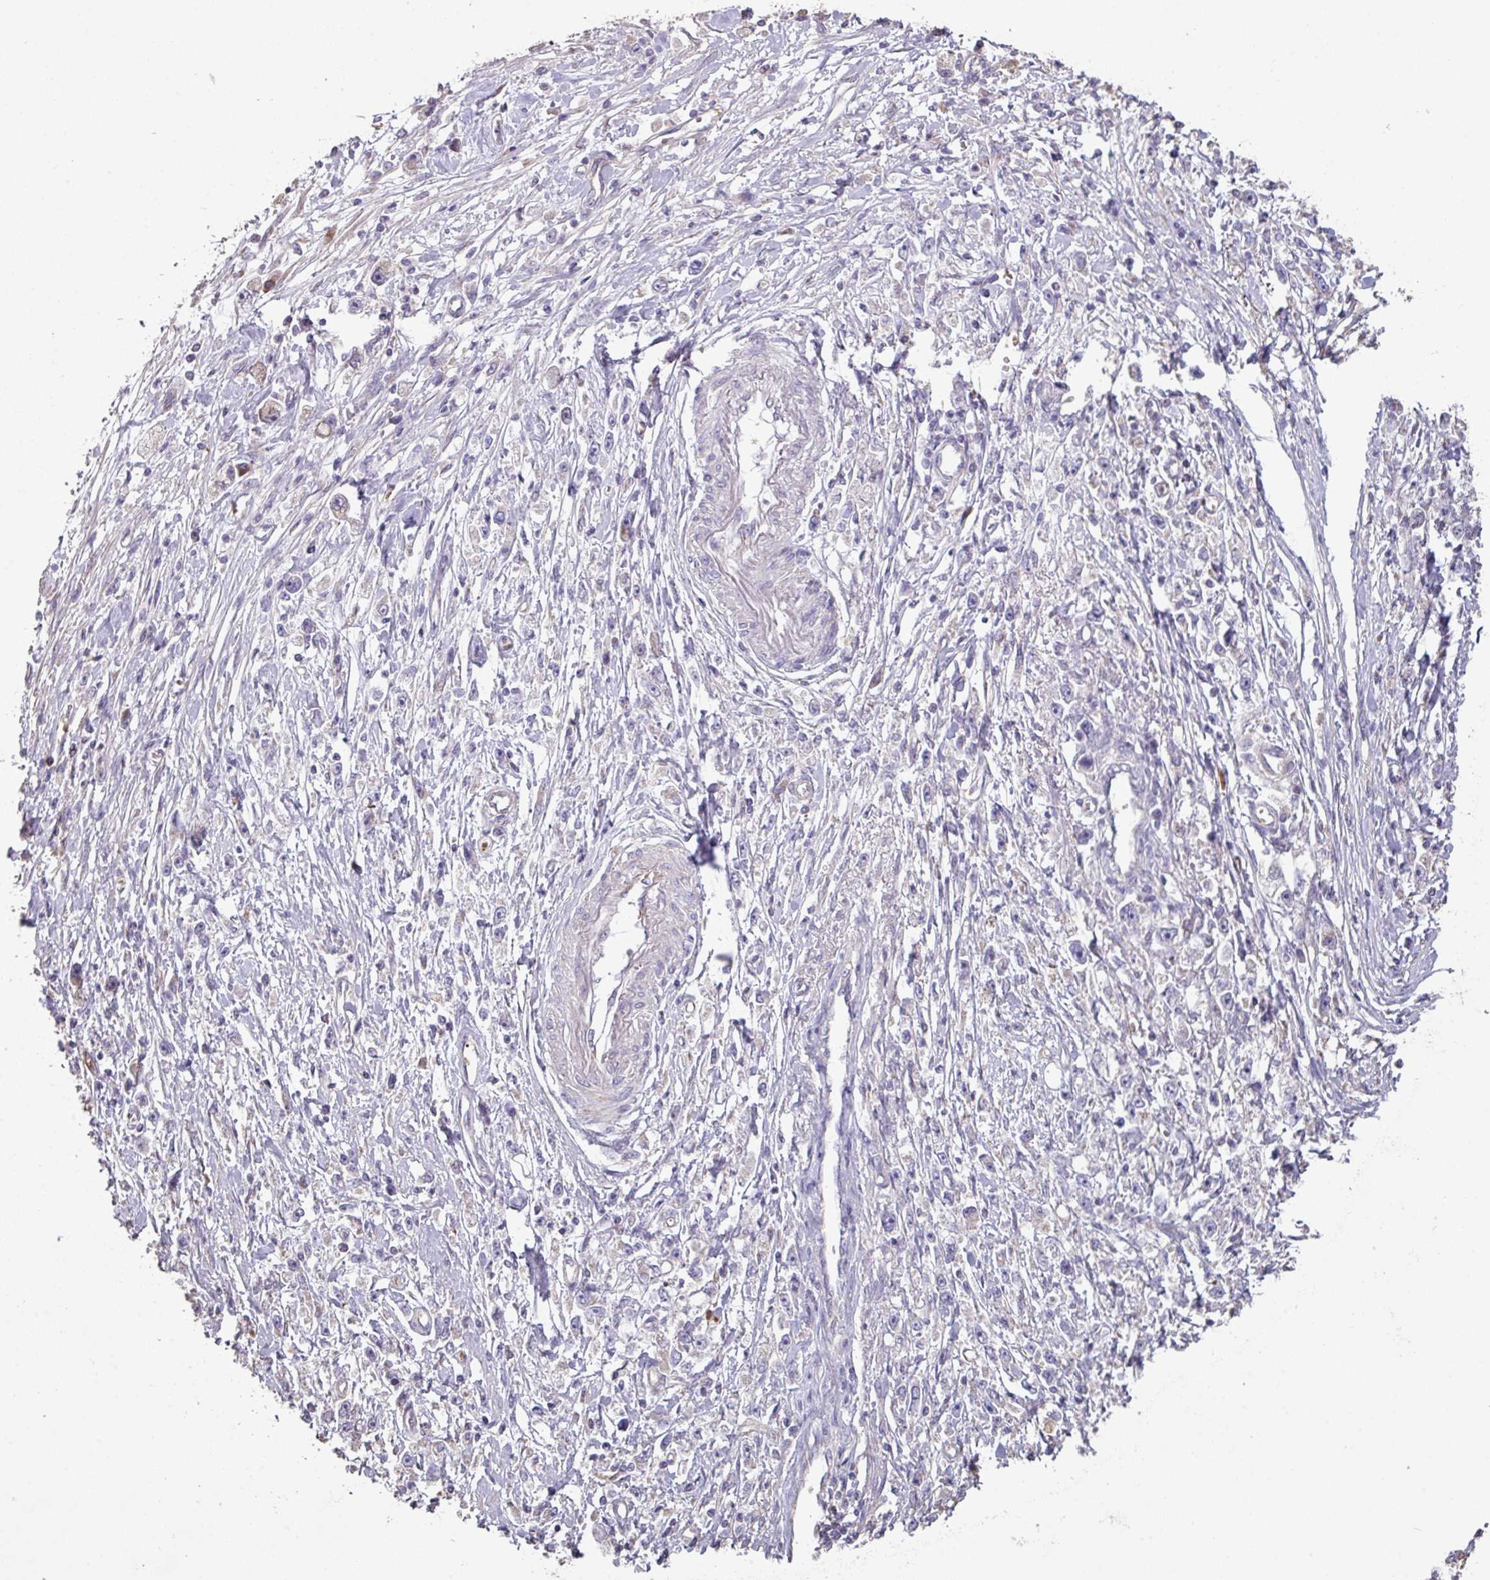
{"staining": {"intensity": "negative", "quantity": "none", "location": "none"}, "tissue": "stomach cancer", "cell_type": "Tumor cells", "image_type": "cancer", "snomed": [{"axis": "morphology", "description": "Adenocarcinoma, NOS"}, {"axis": "topography", "description": "Stomach"}], "caption": "Protein analysis of adenocarcinoma (stomach) demonstrates no significant positivity in tumor cells.", "gene": "NHSL2", "patient": {"sex": "female", "age": 59}}